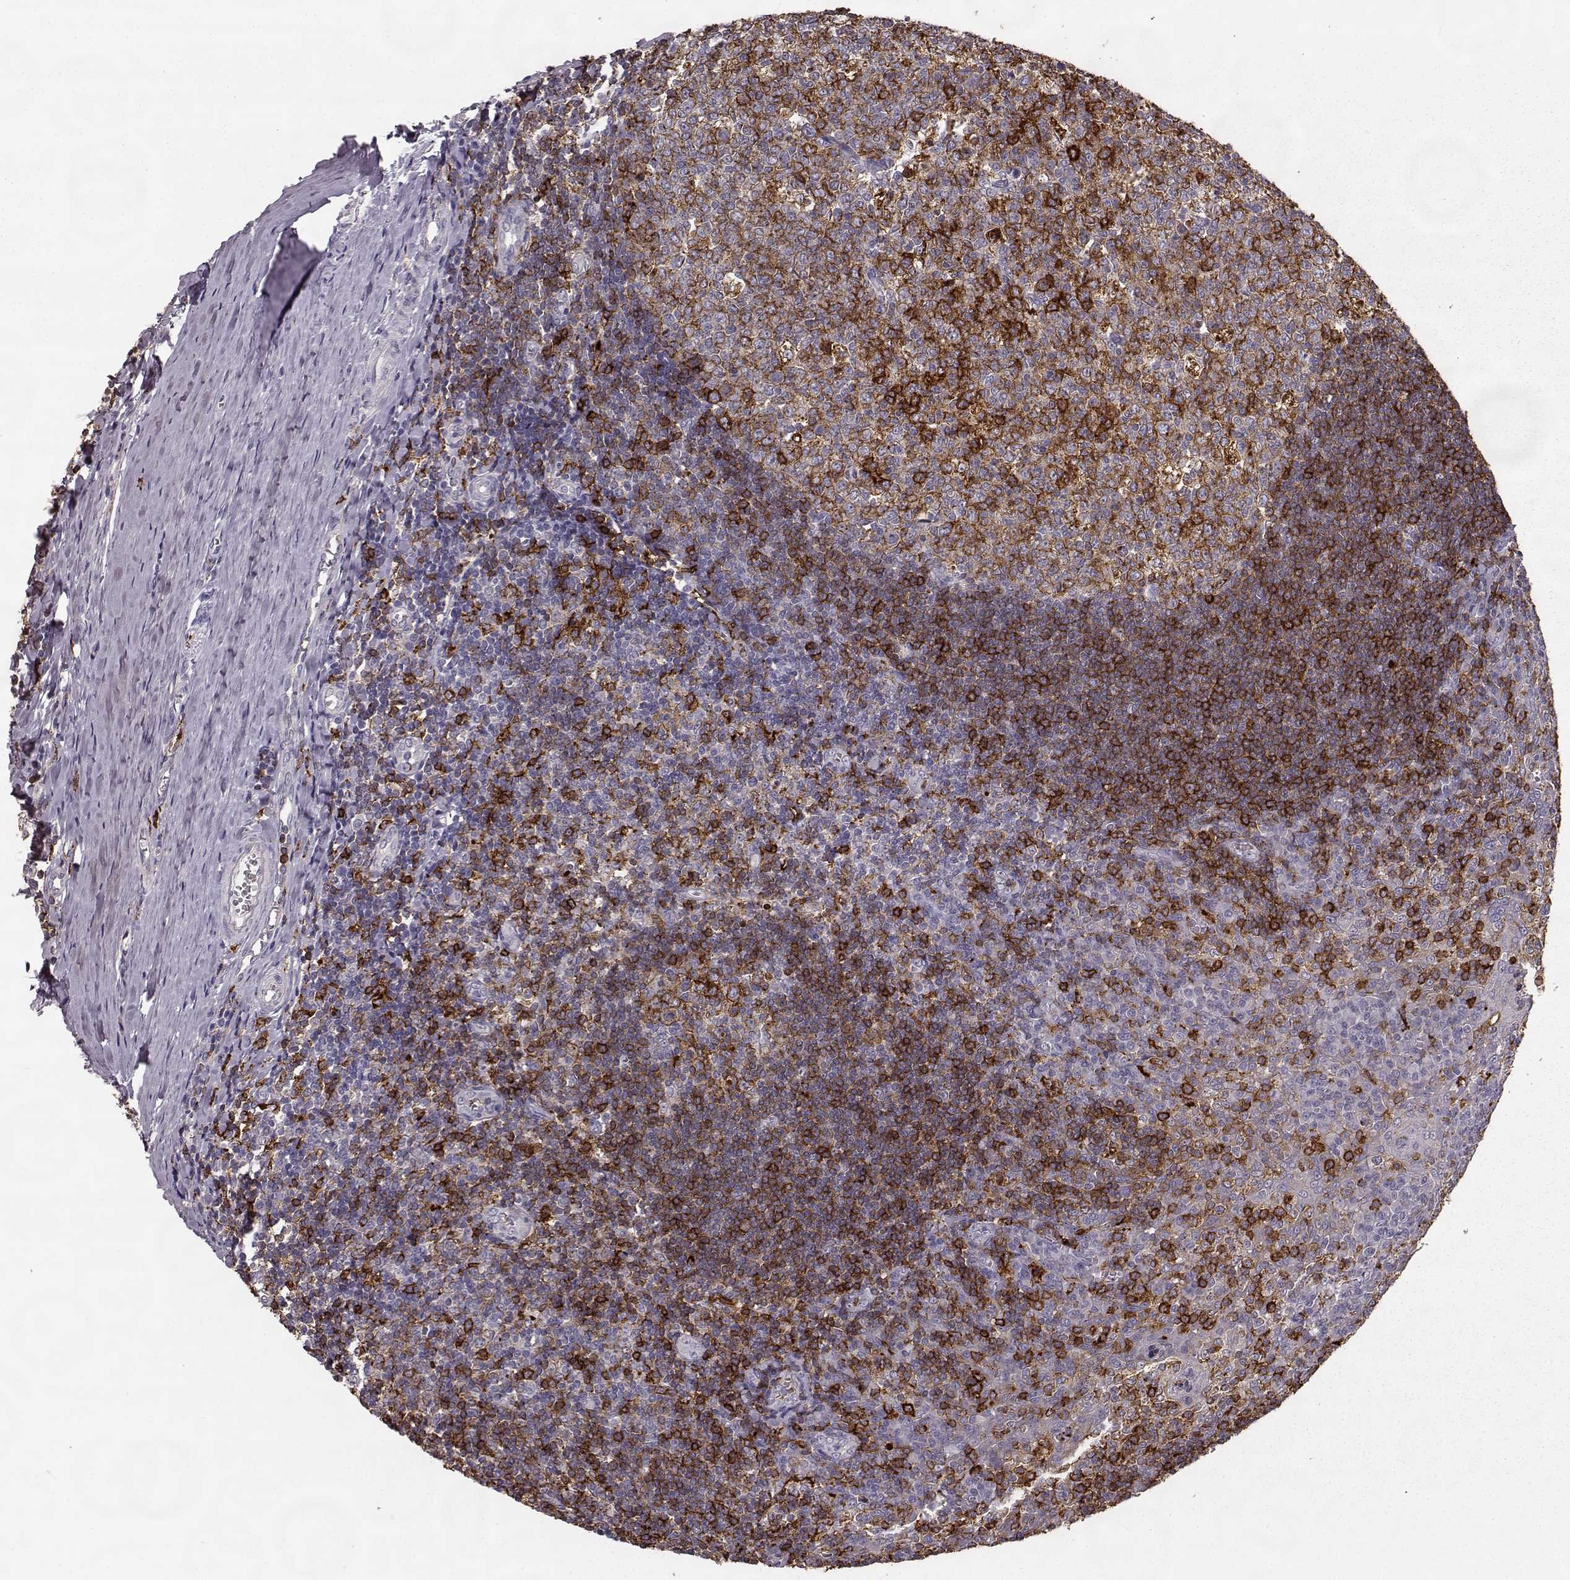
{"staining": {"intensity": "strong", "quantity": "25%-75%", "location": "cytoplasmic/membranous"}, "tissue": "tonsil", "cell_type": "Germinal center cells", "image_type": "normal", "snomed": [{"axis": "morphology", "description": "Normal tissue, NOS"}, {"axis": "topography", "description": "Tonsil"}], "caption": "This is a micrograph of IHC staining of normal tonsil, which shows strong expression in the cytoplasmic/membranous of germinal center cells.", "gene": "CCNF", "patient": {"sex": "female", "age": 12}}